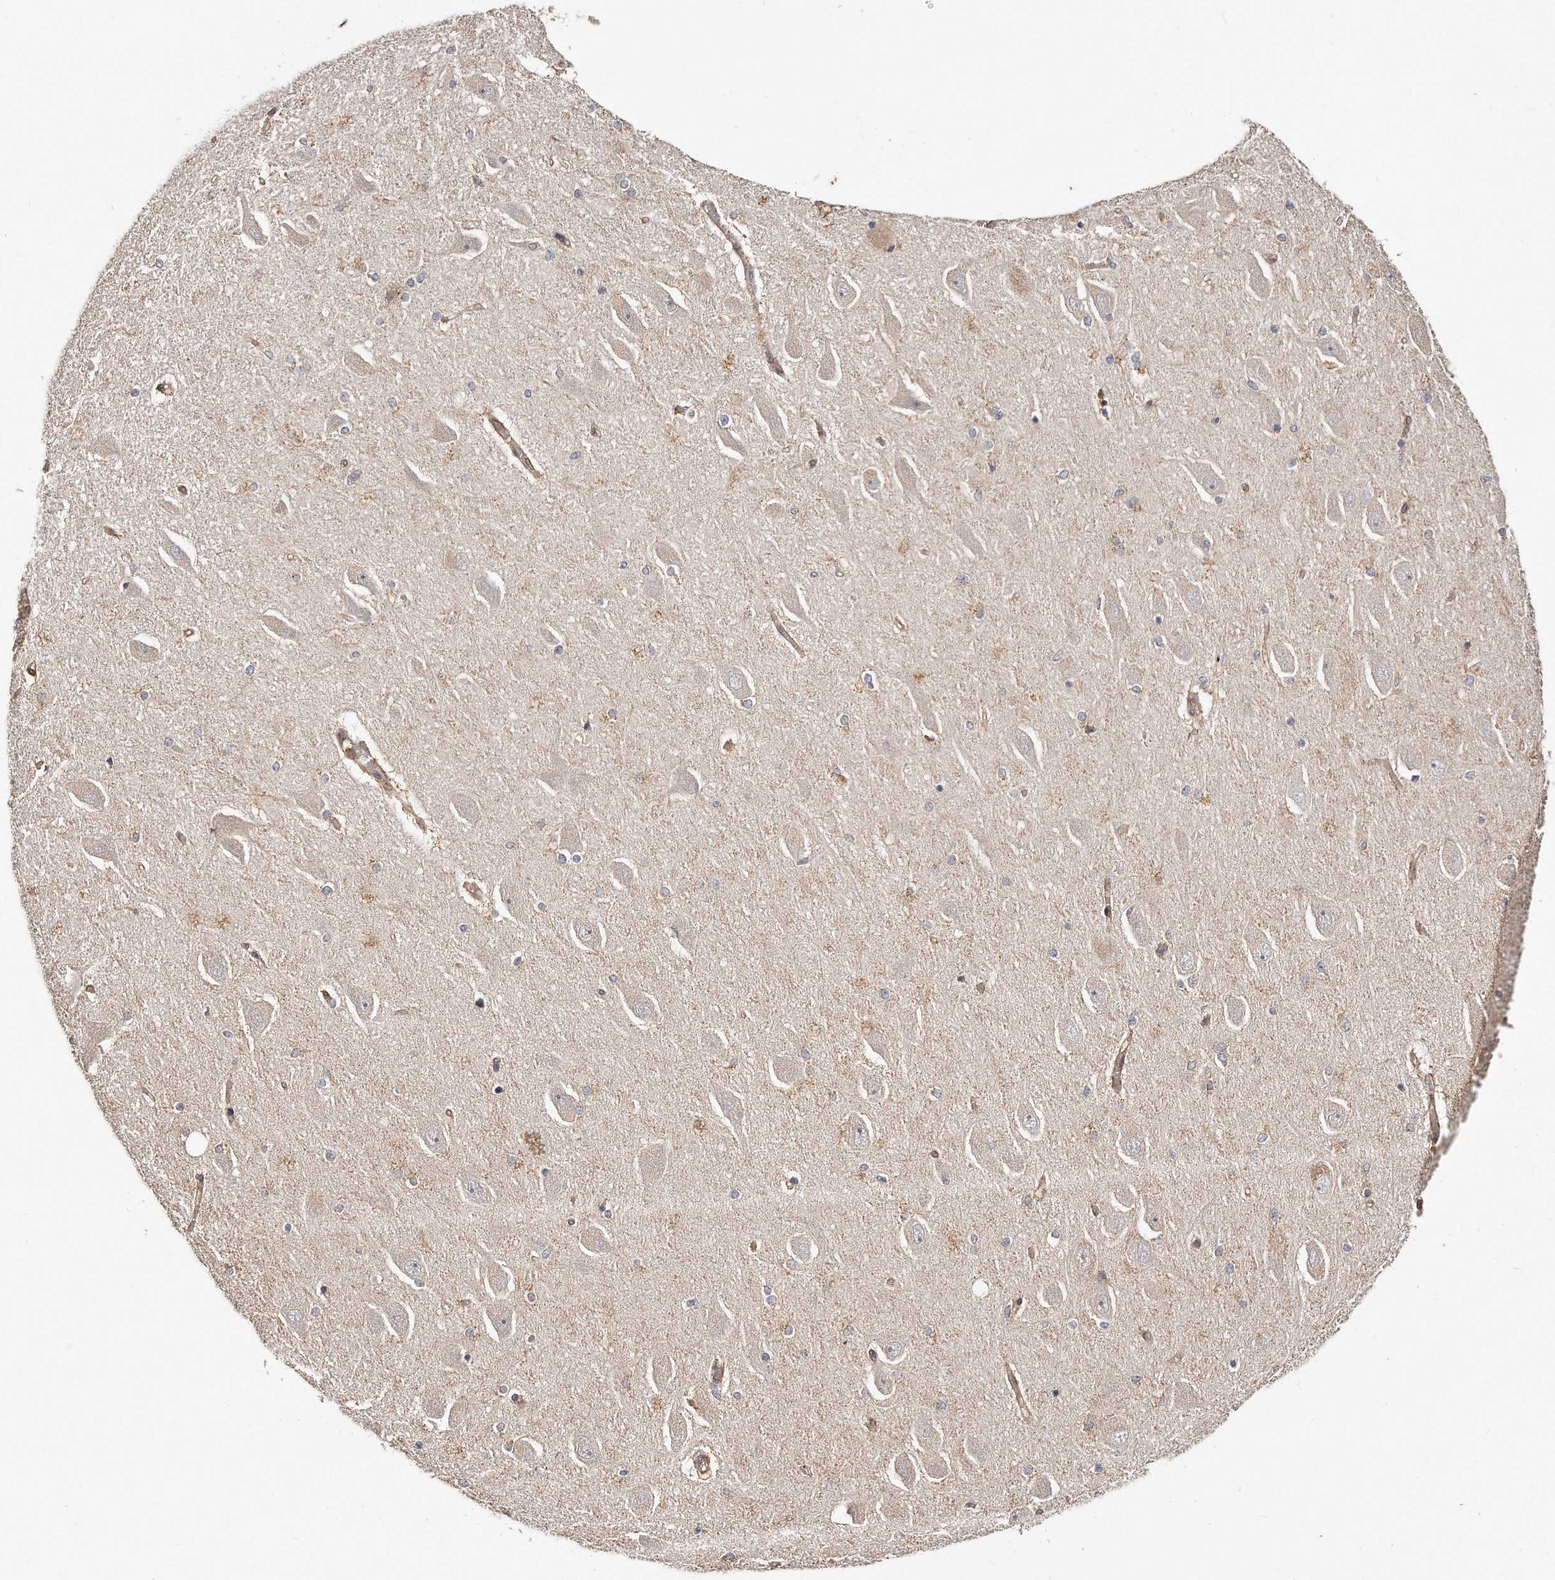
{"staining": {"intensity": "negative", "quantity": "none", "location": "none"}, "tissue": "hippocampus", "cell_type": "Glial cells", "image_type": "normal", "snomed": [{"axis": "morphology", "description": "Normal tissue, NOS"}, {"axis": "topography", "description": "Hippocampus"}], "caption": "Immunohistochemical staining of unremarkable human hippocampus reveals no significant expression in glial cells. Brightfield microscopy of IHC stained with DAB (3,3'-diaminobenzidine) (brown) and hematoxylin (blue), captured at high magnification.", "gene": "GBP4", "patient": {"sex": "female", "age": 54}}